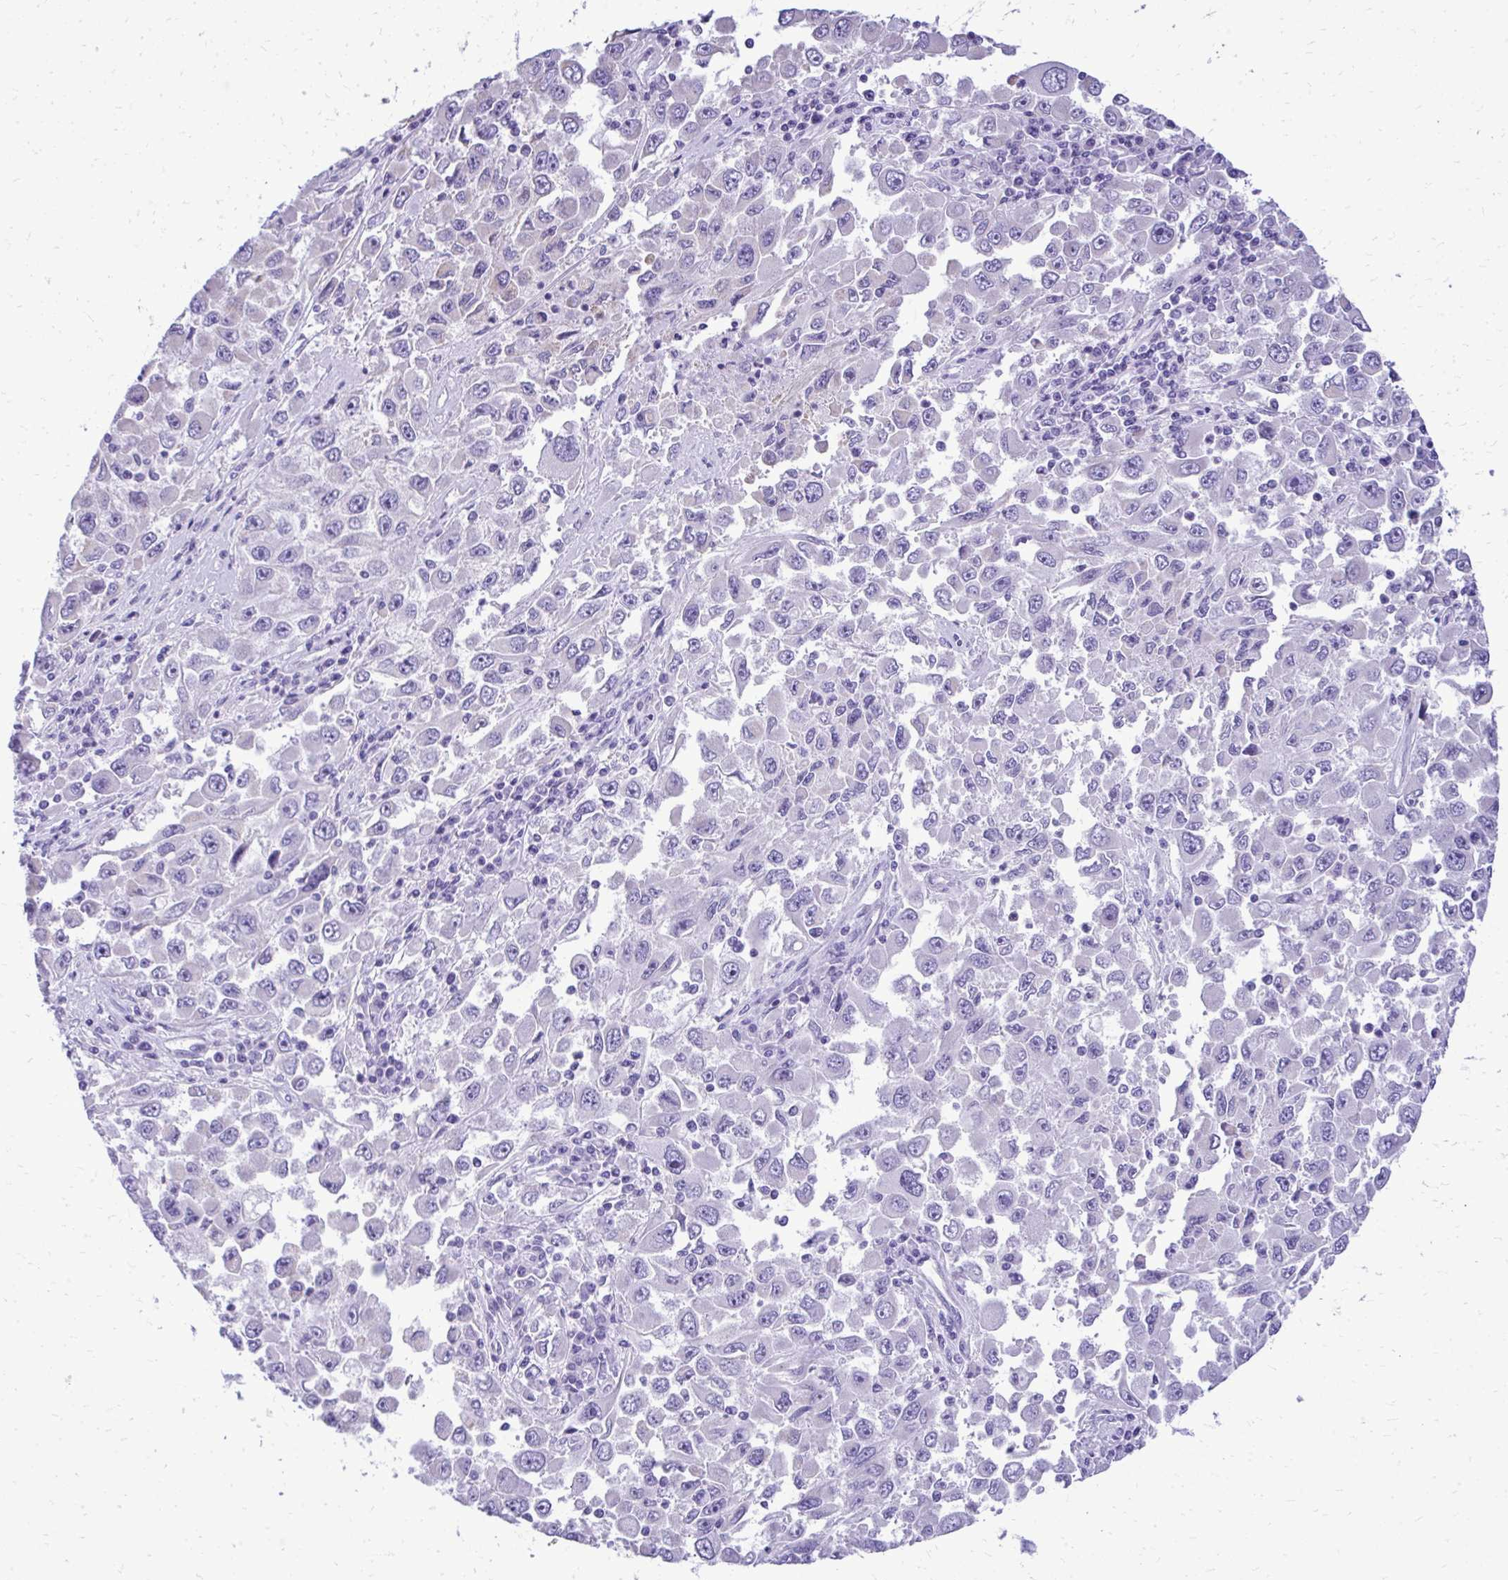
{"staining": {"intensity": "negative", "quantity": "none", "location": "none"}, "tissue": "melanoma", "cell_type": "Tumor cells", "image_type": "cancer", "snomed": [{"axis": "morphology", "description": "Malignant melanoma, Metastatic site"}, {"axis": "topography", "description": "Lymph node"}], "caption": "Melanoma stained for a protein using immunohistochemistry exhibits no positivity tumor cells.", "gene": "RALYL", "patient": {"sex": "female", "age": 67}}